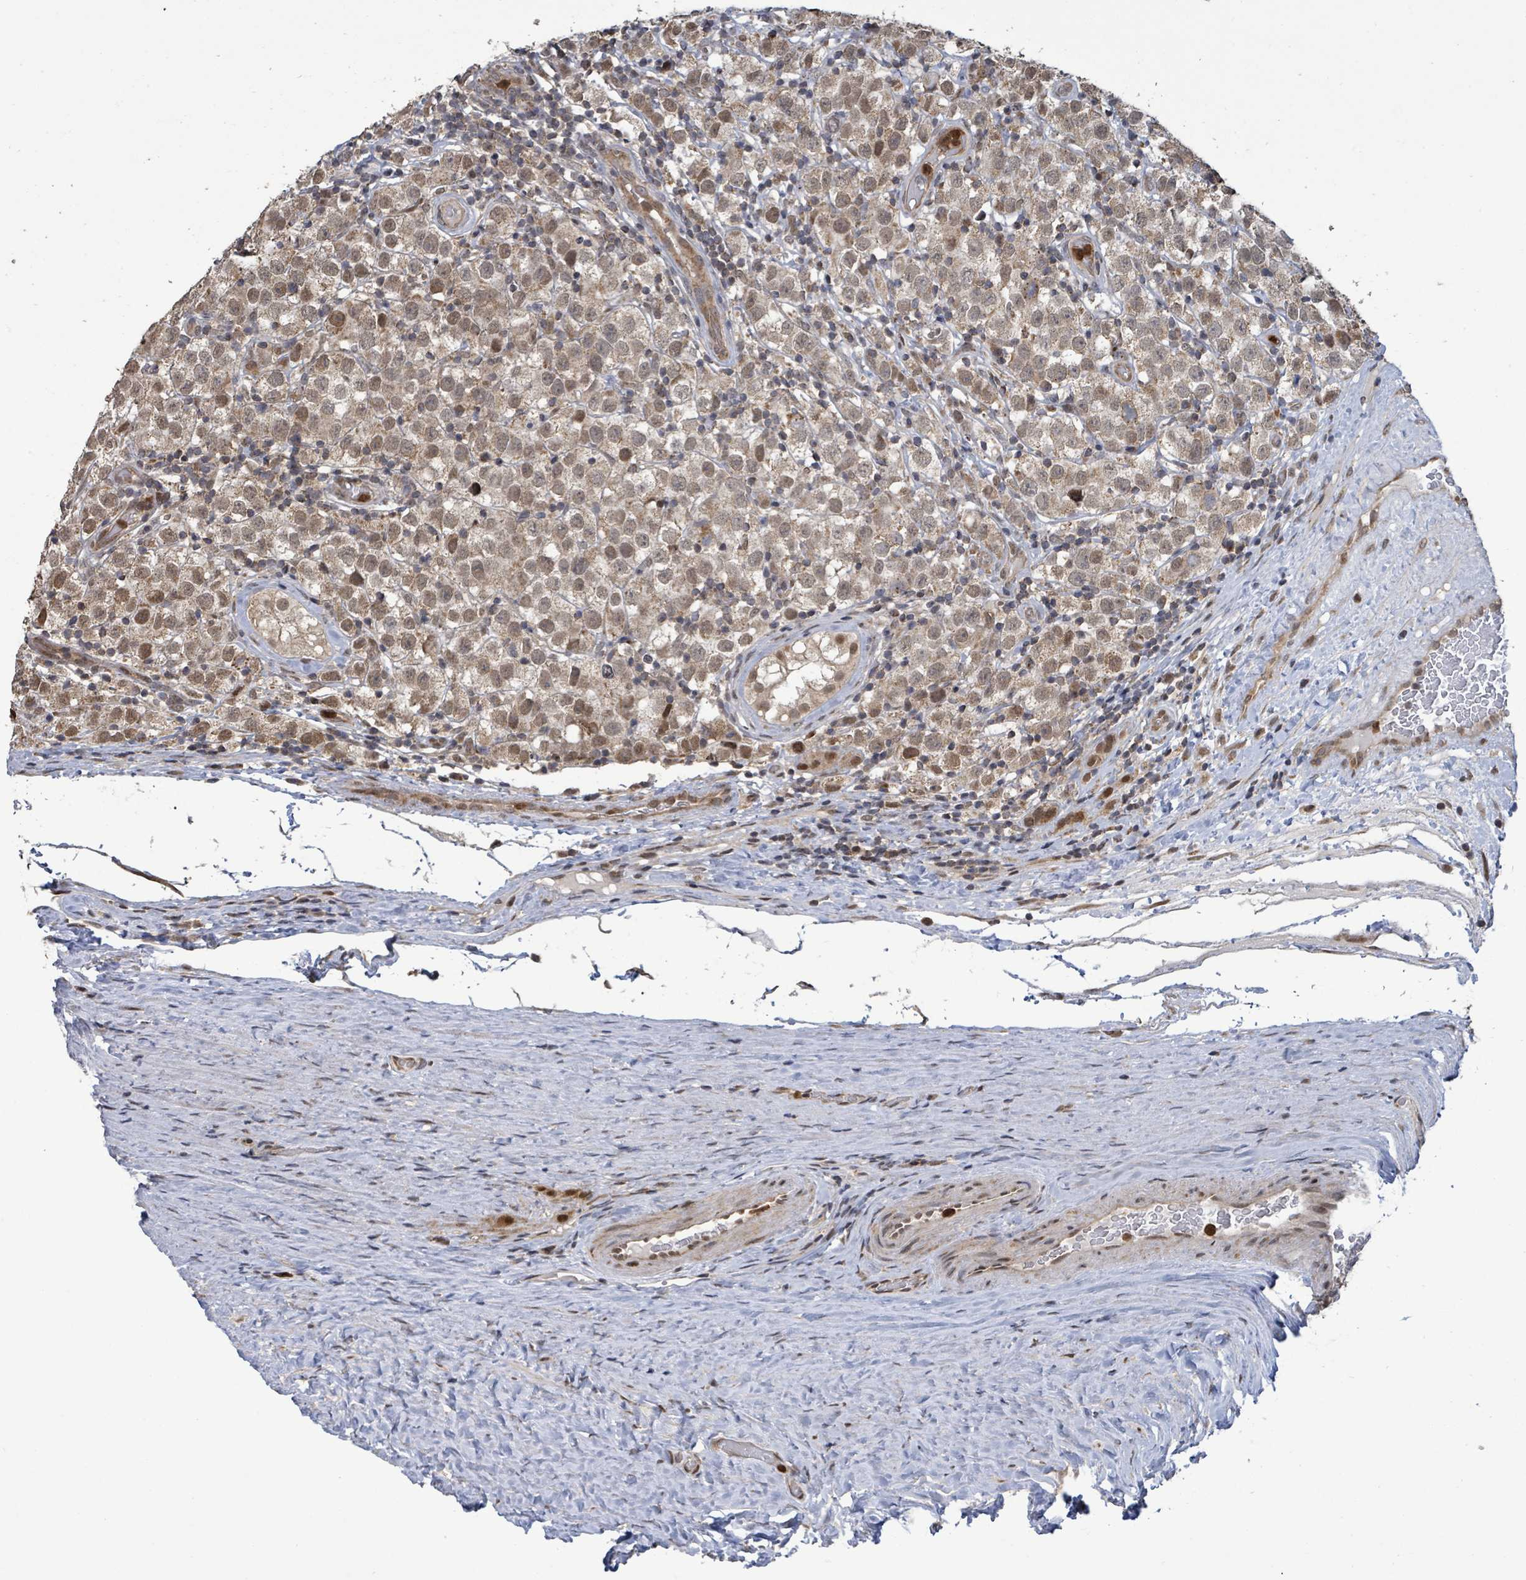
{"staining": {"intensity": "moderate", "quantity": ">75%", "location": "cytoplasmic/membranous,nuclear"}, "tissue": "testis cancer", "cell_type": "Tumor cells", "image_type": "cancer", "snomed": [{"axis": "morphology", "description": "Seminoma, NOS"}, {"axis": "morphology", "description": "Carcinoma, Embryonal, NOS"}, {"axis": "topography", "description": "Testis"}], "caption": "Immunohistochemical staining of testis cancer (seminoma) reveals moderate cytoplasmic/membranous and nuclear protein positivity in about >75% of tumor cells. (Brightfield microscopy of DAB IHC at high magnification).", "gene": "COQ6", "patient": {"sex": "male", "age": 41}}